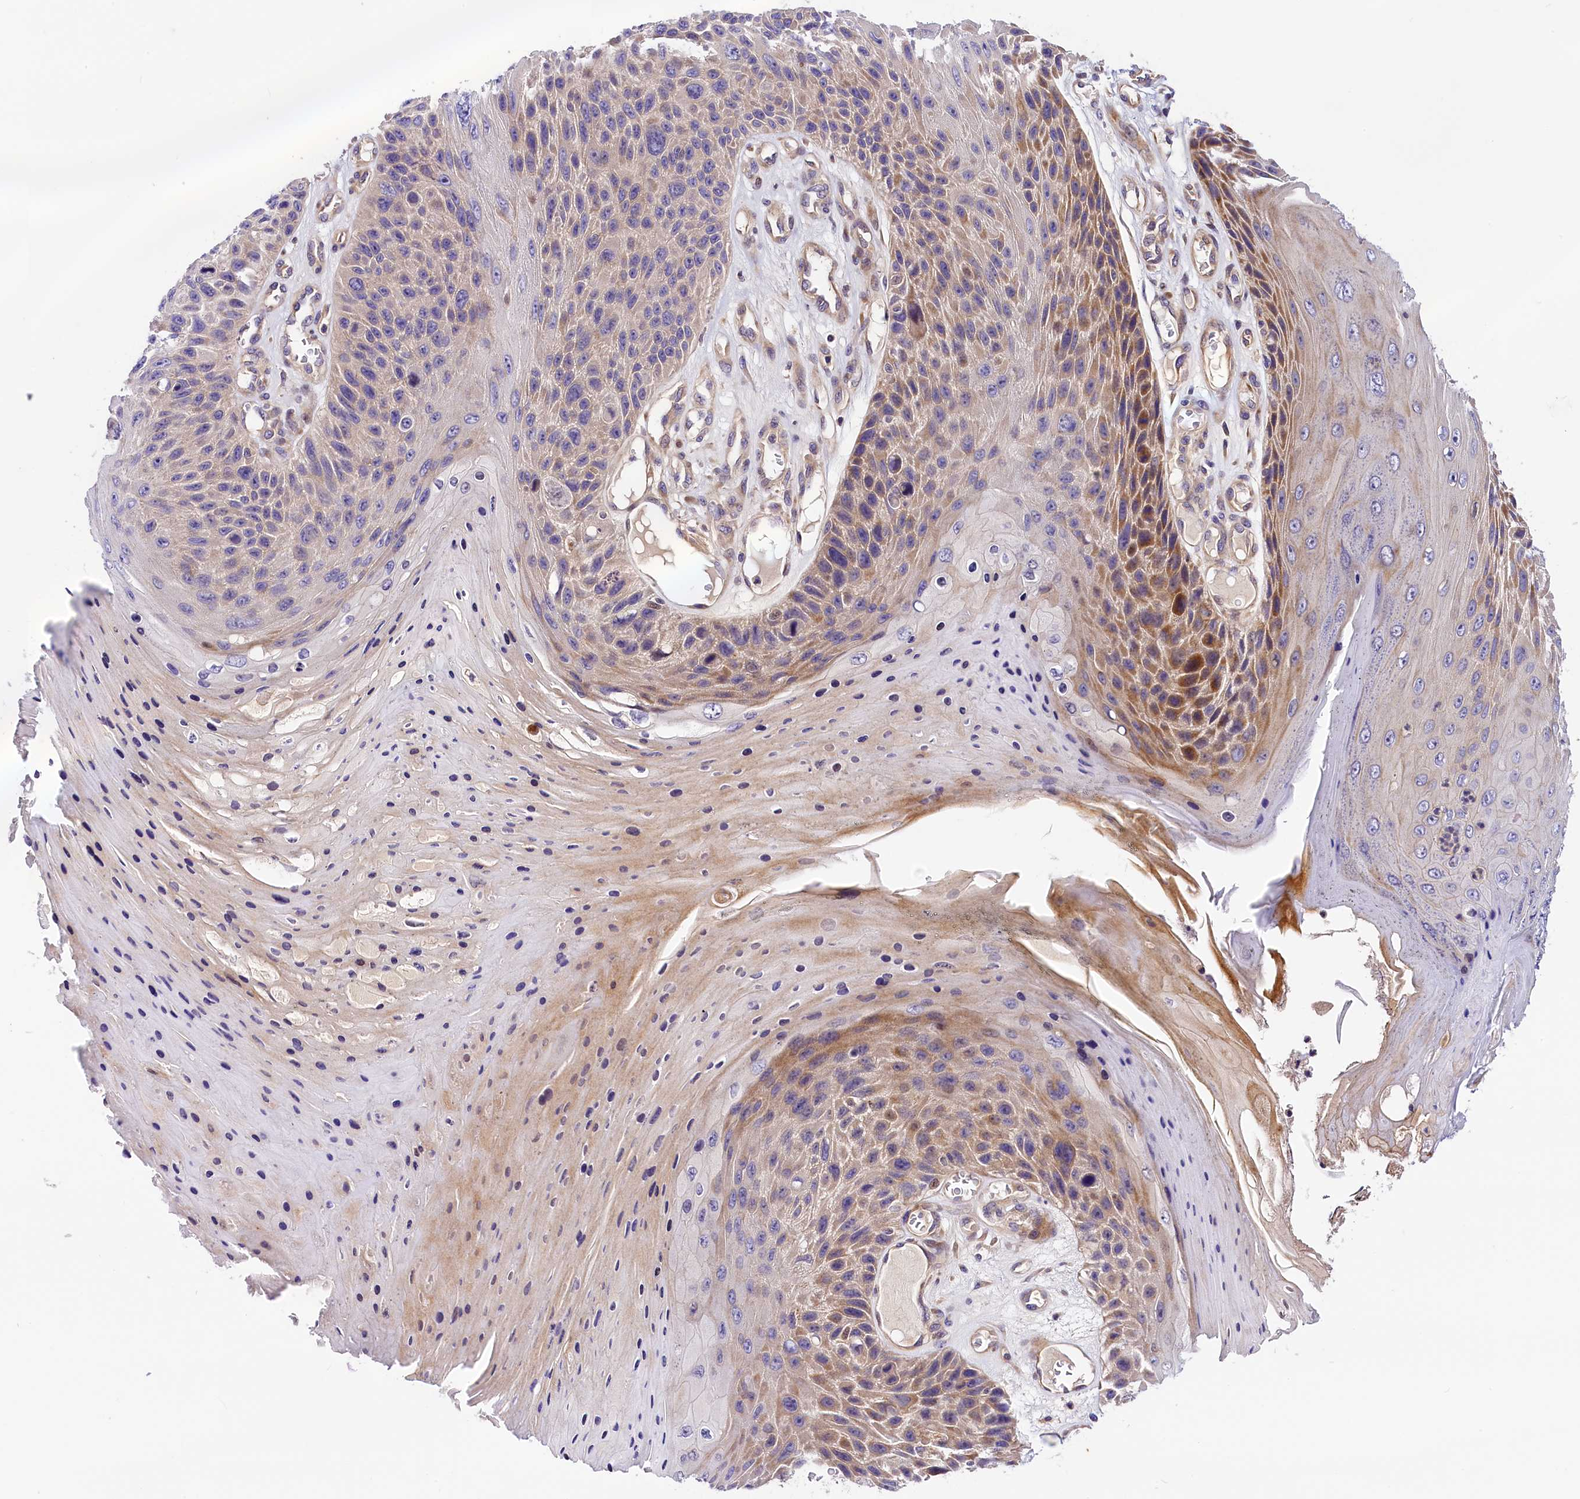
{"staining": {"intensity": "moderate", "quantity": "<25%", "location": "cytoplasmic/membranous"}, "tissue": "skin cancer", "cell_type": "Tumor cells", "image_type": "cancer", "snomed": [{"axis": "morphology", "description": "Squamous cell carcinoma, NOS"}, {"axis": "topography", "description": "Skin"}], "caption": "Squamous cell carcinoma (skin) stained for a protein (brown) exhibits moderate cytoplasmic/membranous positive positivity in about <25% of tumor cells.", "gene": "ARMC6", "patient": {"sex": "female", "age": 88}}